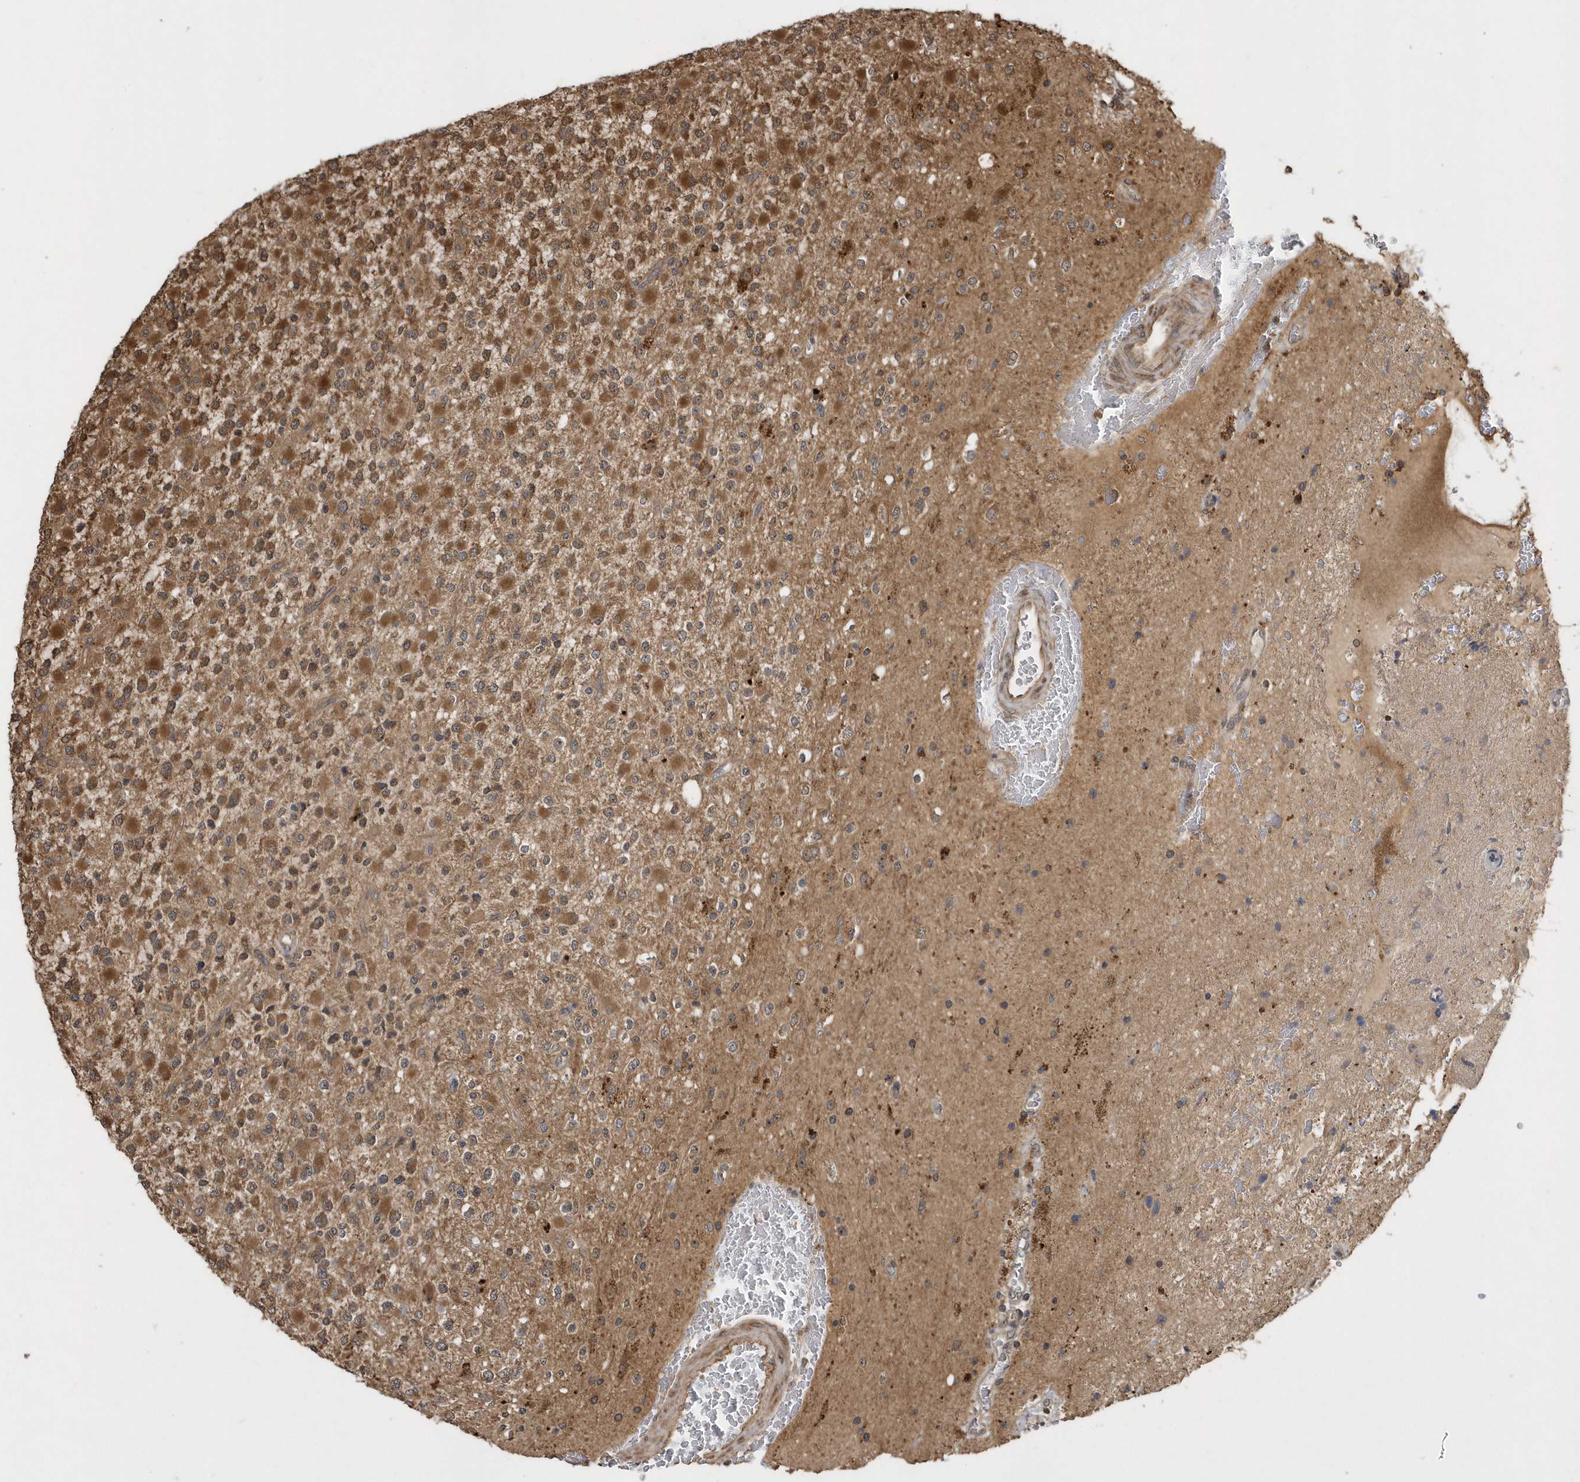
{"staining": {"intensity": "moderate", "quantity": ">75%", "location": "cytoplasmic/membranous"}, "tissue": "glioma", "cell_type": "Tumor cells", "image_type": "cancer", "snomed": [{"axis": "morphology", "description": "Glioma, malignant, High grade"}, {"axis": "topography", "description": "Brain"}], "caption": "This is a micrograph of immunohistochemistry staining of glioma, which shows moderate staining in the cytoplasmic/membranous of tumor cells.", "gene": "WASHC5", "patient": {"sex": "male", "age": 34}}